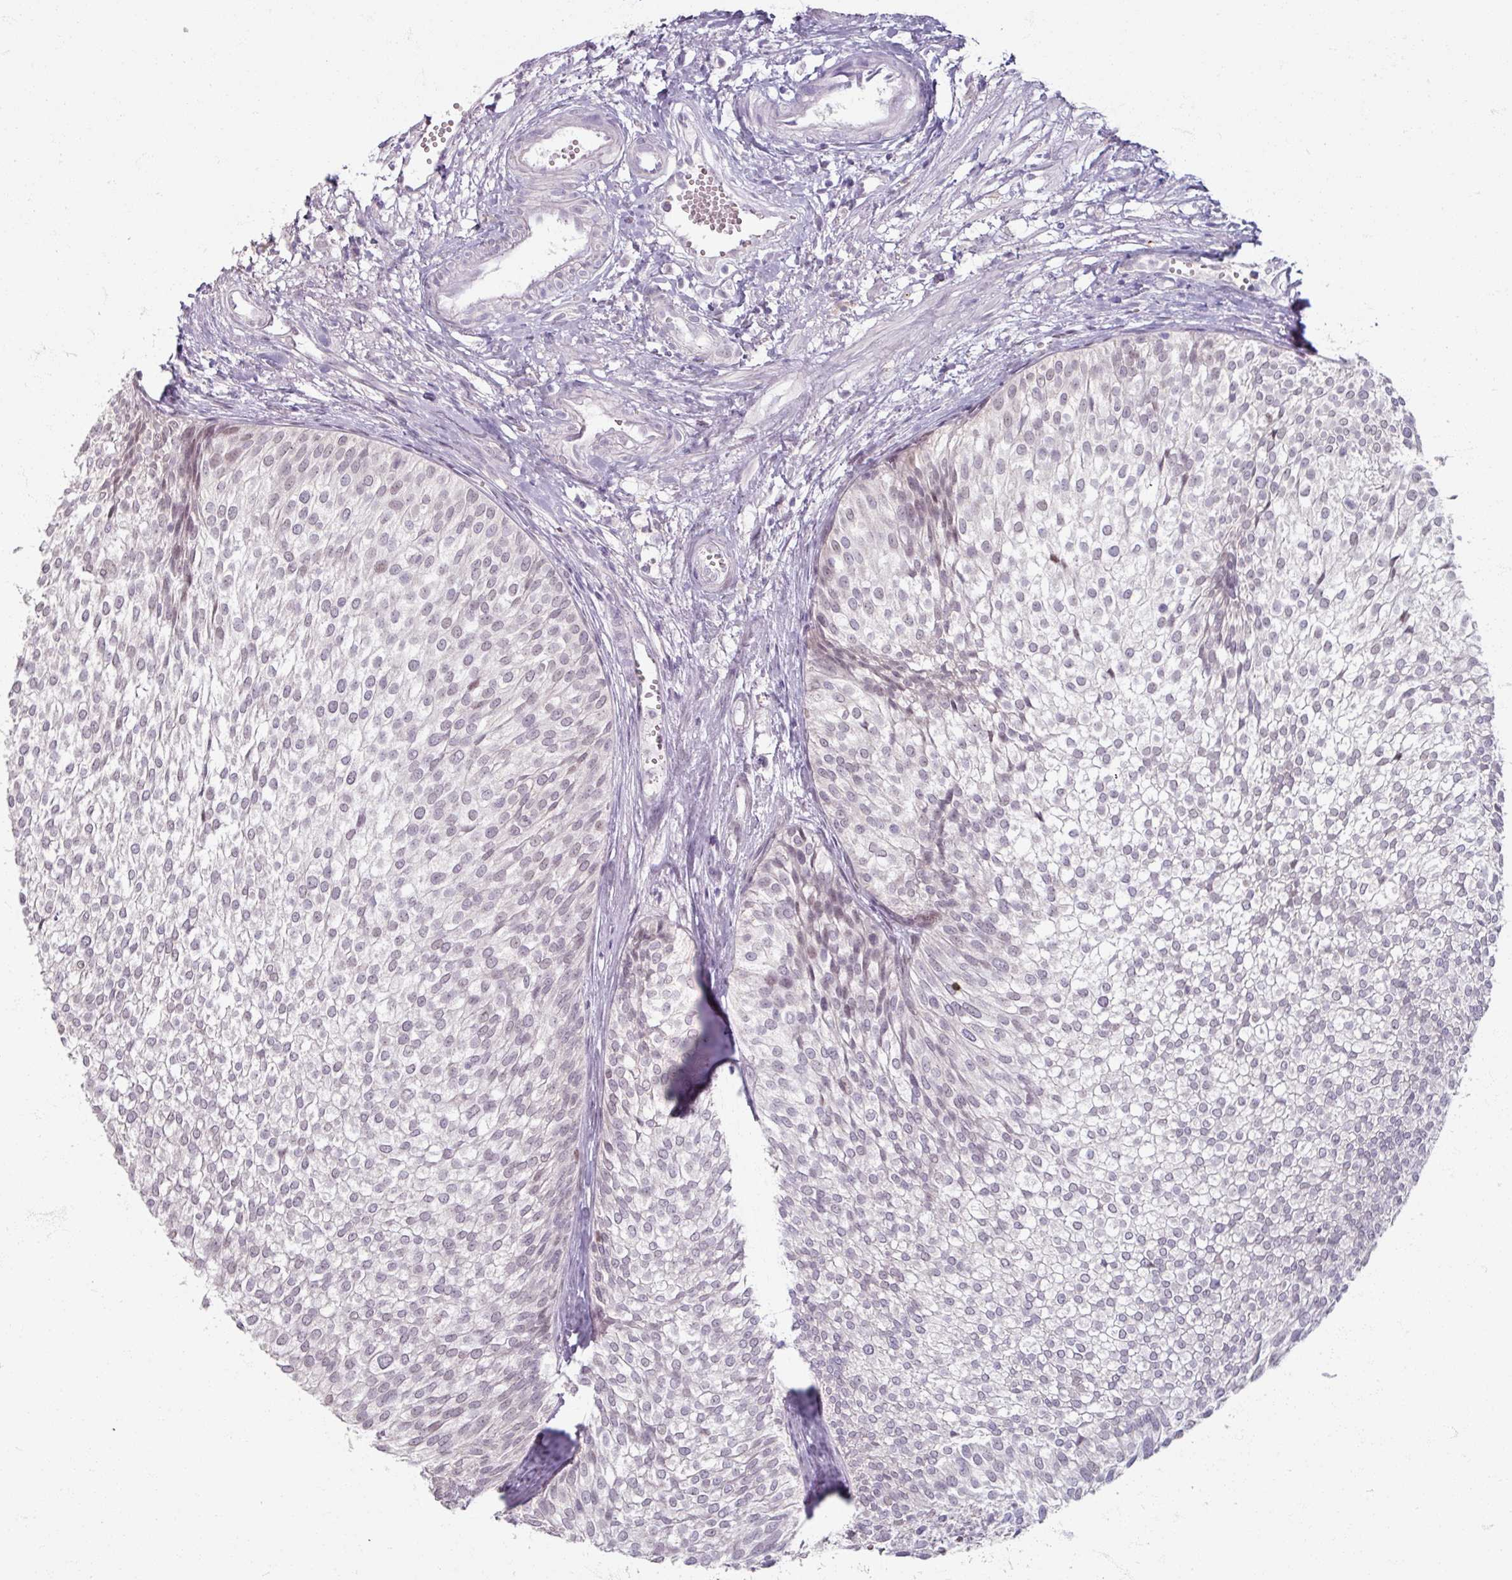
{"staining": {"intensity": "negative", "quantity": "none", "location": "none"}, "tissue": "urothelial cancer", "cell_type": "Tumor cells", "image_type": "cancer", "snomed": [{"axis": "morphology", "description": "Urothelial carcinoma, Low grade"}, {"axis": "topography", "description": "Urinary bladder"}], "caption": "Tumor cells are negative for protein expression in human urothelial cancer.", "gene": "SOX11", "patient": {"sex": "male", "age": 91}}